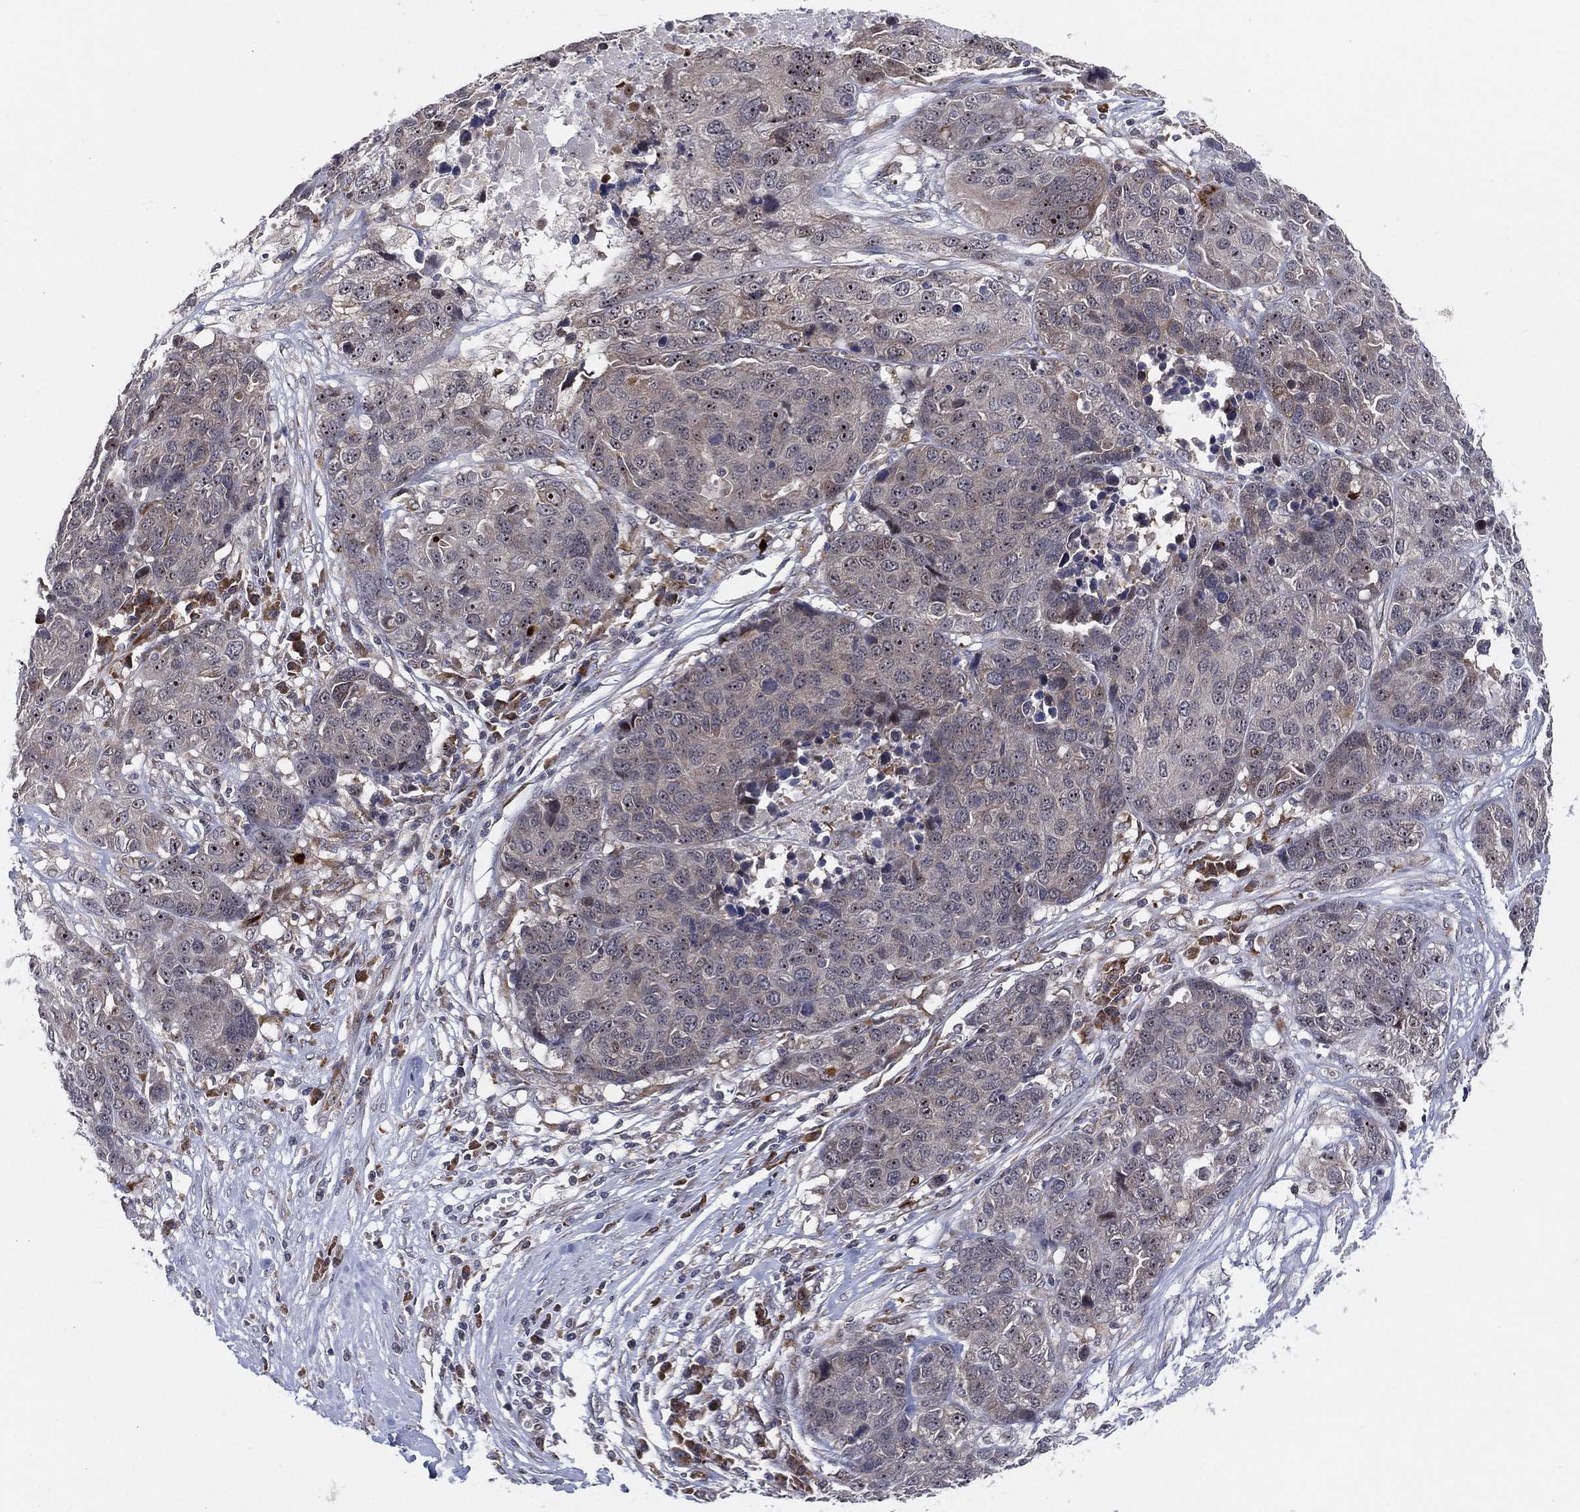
{"staining": {"intensity": "negative", "quantity": "none", "location": "none"}, "tissue": "ovarian cancer", "cell_type": "Tumor cells", "image_type": "cancer", "snomed": [{"axis": "morphology", "description": "Cystadenocarcinoma, serous, NOS"}, {"axis": "topography", "description": "Ovary"}], "caption": "The photomicrograph displays no significant positivity in tumor cells of ovarian serous cystadenocarcinoma.", "gene": "FAM104A", "patient": {"sex": "female", "age": 87}}